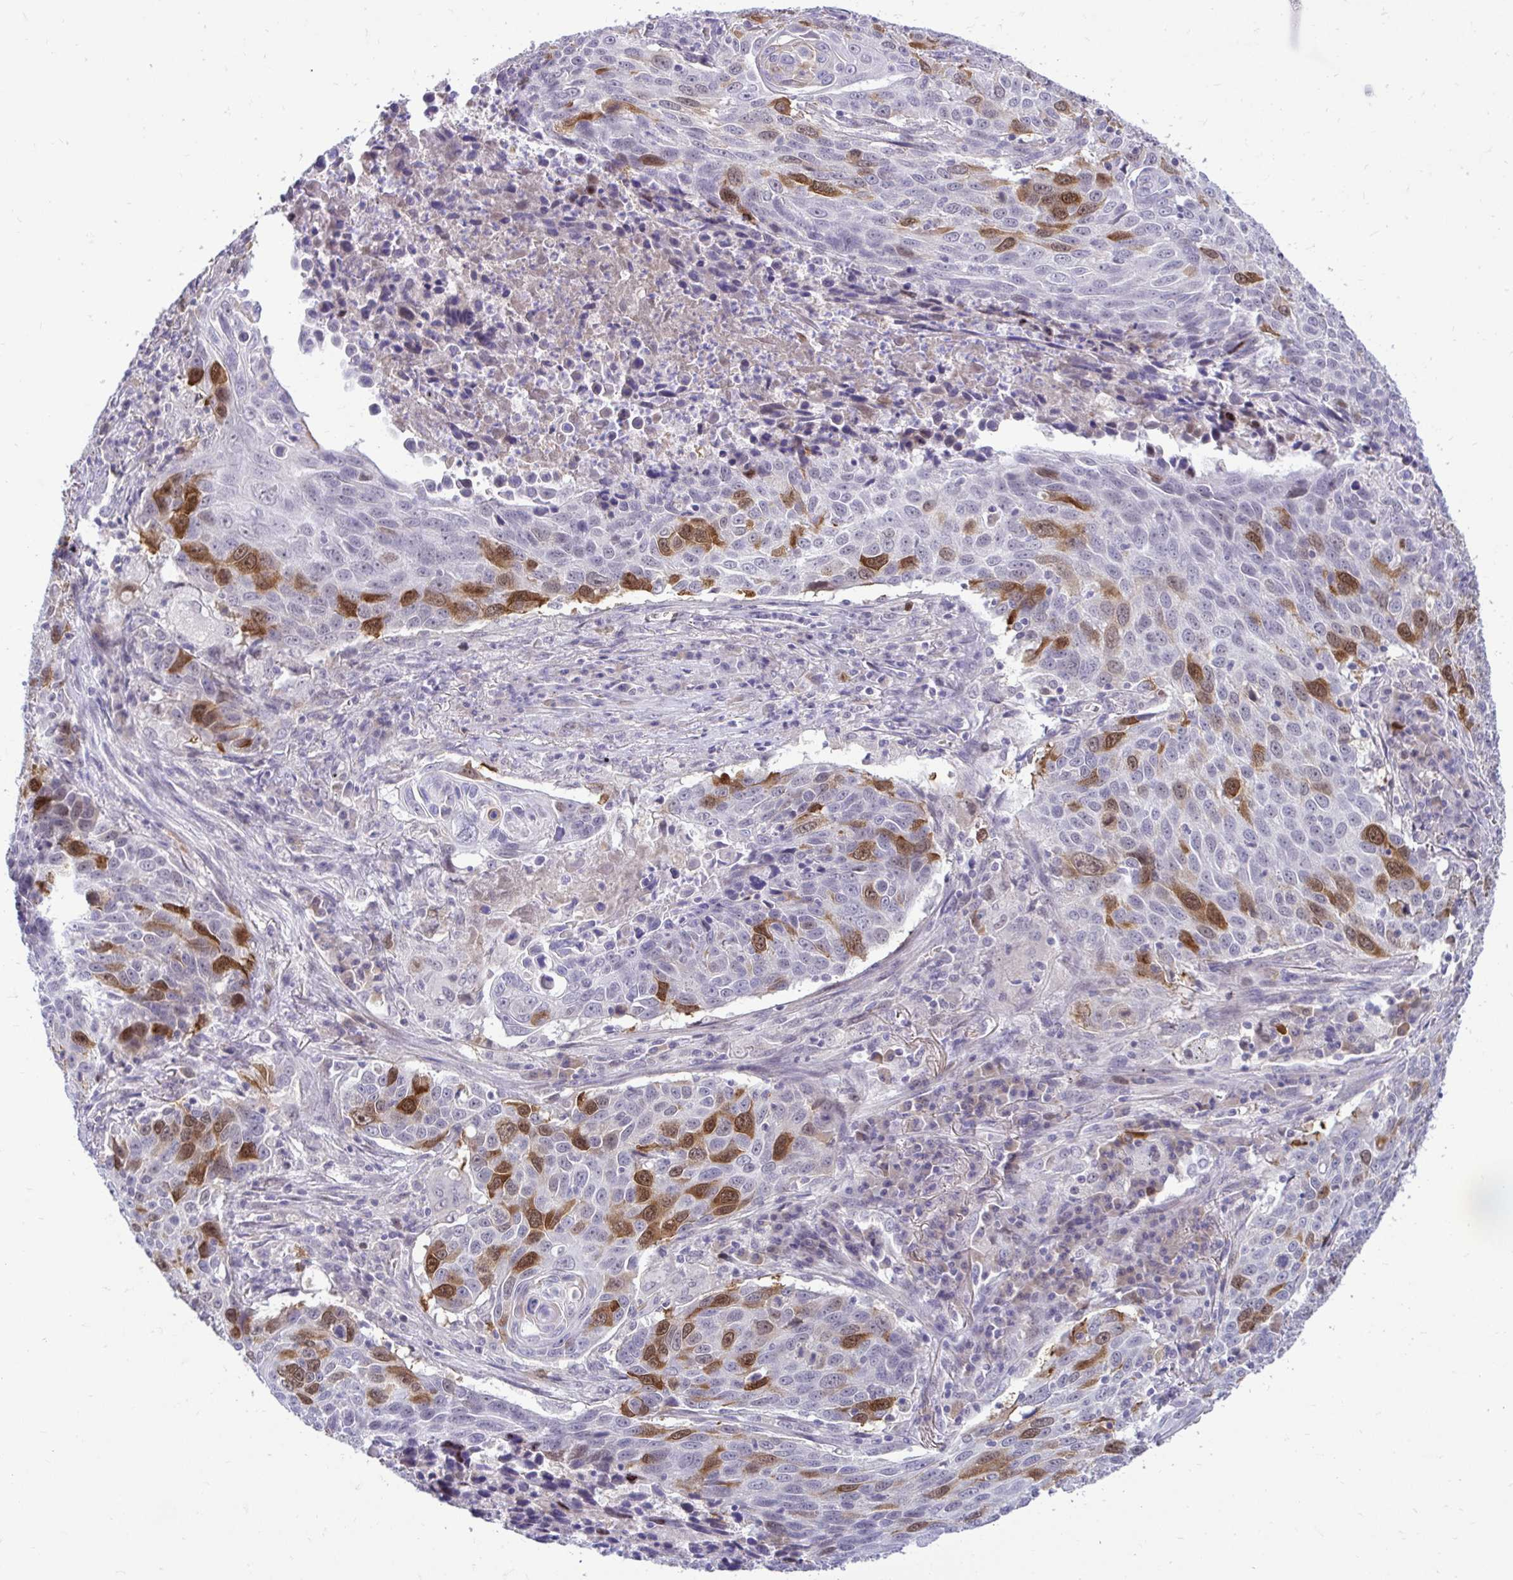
{"staining": {"intensity": "strong", "quantity": "<25%", "location": "cytoplasmic/membranous,nuclear"}, "tissue": "lung cancer", "cell_type": "Tumor cells", "image_type": "cancer", "snomed": [{"axis": "morphology", "description": "Squamous cell carcinoma, NOS"}, {"axis": "topography", "description": "Lung"}], "caption": "A photomicrograph showing strong cytoplasmic/membranous and nuclear expression in approximately <25% of tumor cells in squamous cell carcinoma (lung), as visualized by brown immunohistochemical staining.", "gene": "CDC20", "patient": {"sex": "male", "age": 78}}